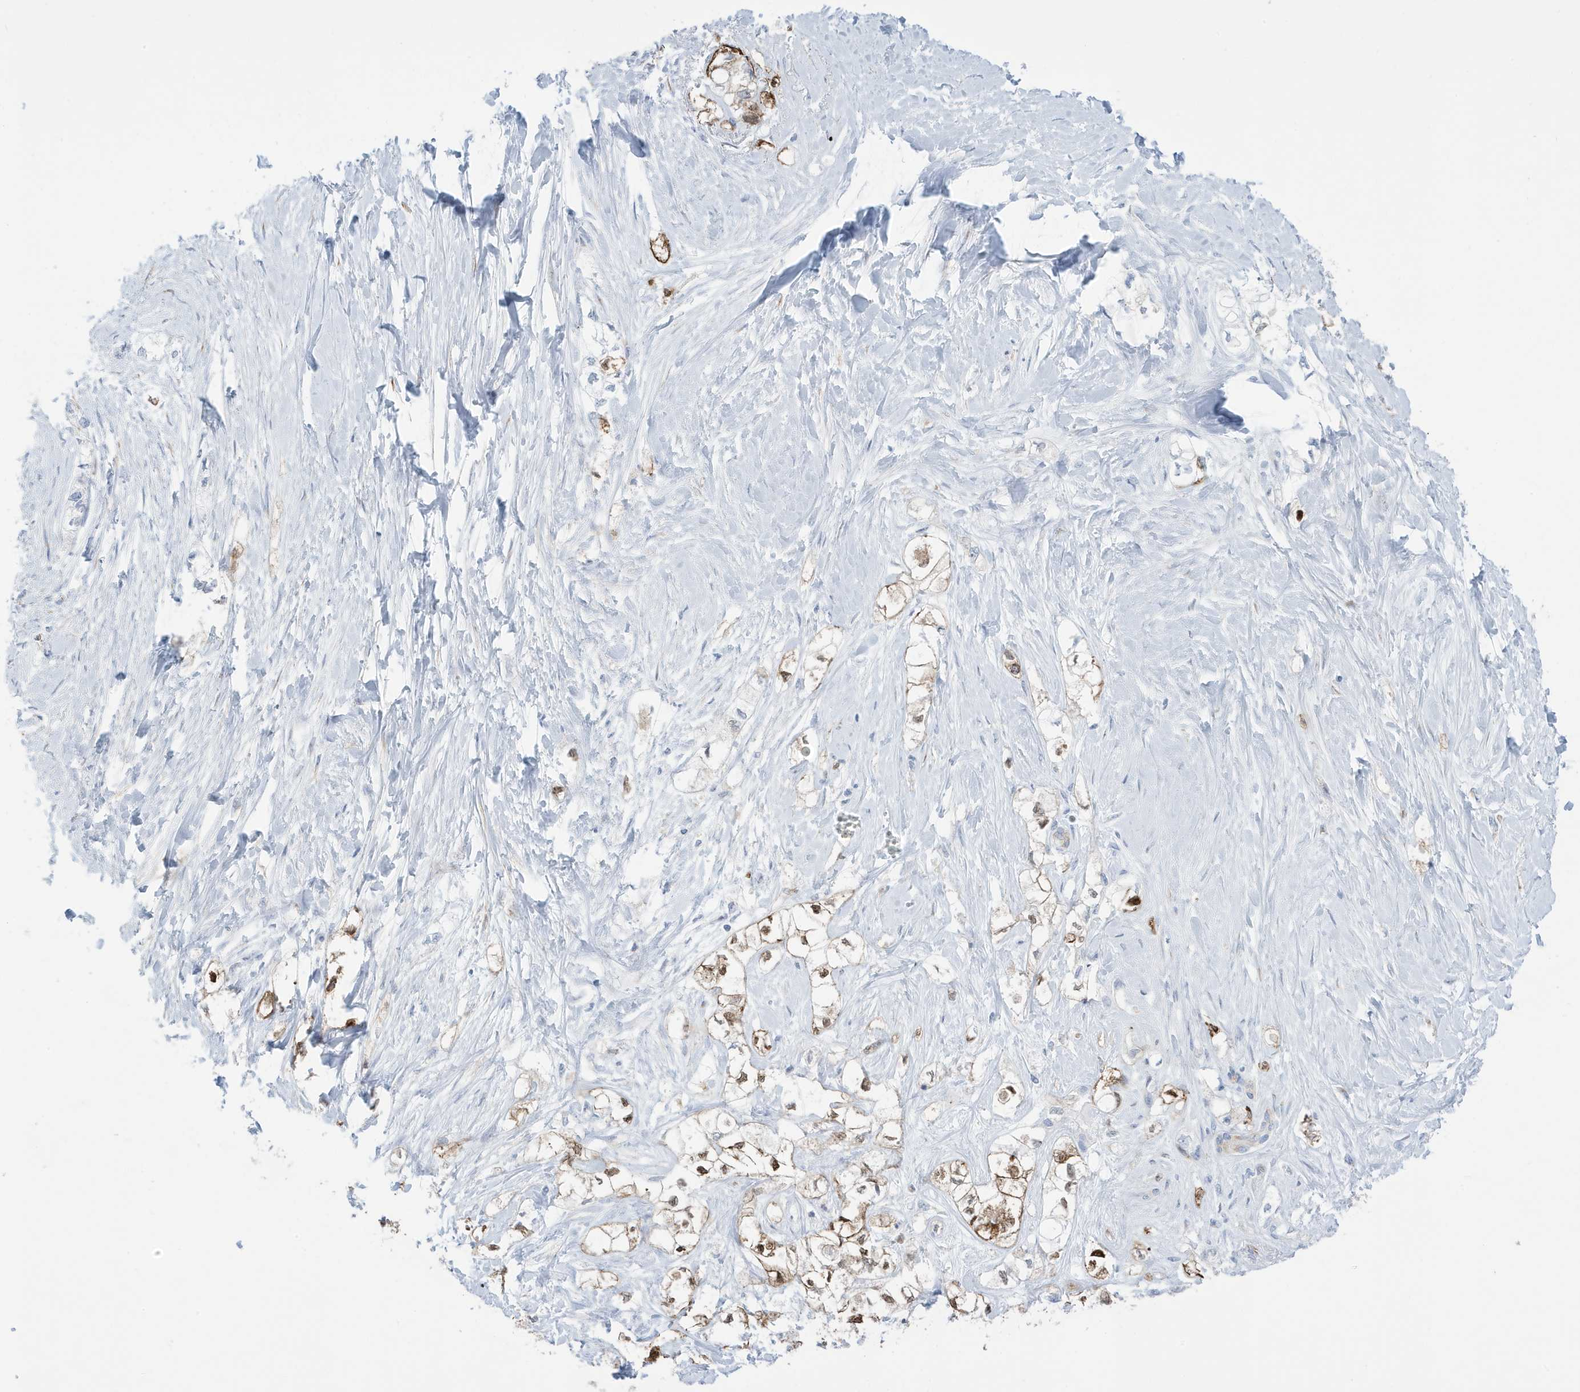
{"staining": {"intensity": "negative", "quantity": "none", "location": "none"}, "tissue": "pancreatic cancer", "cell_type": "Tumor cells", "image_type": "cancer", "snomed": [{"axis": "morphology", "description": "Adenocarcinoma, NOS"}, {"axis": "topography", "description": "Pancreas"}], "caption": "Immunohistochemical staining of pancreatic cancer reveals no significant expression in tumor cells.", "gene": "SEMA3F", "patient": {"sex": "male", "age": 70}}